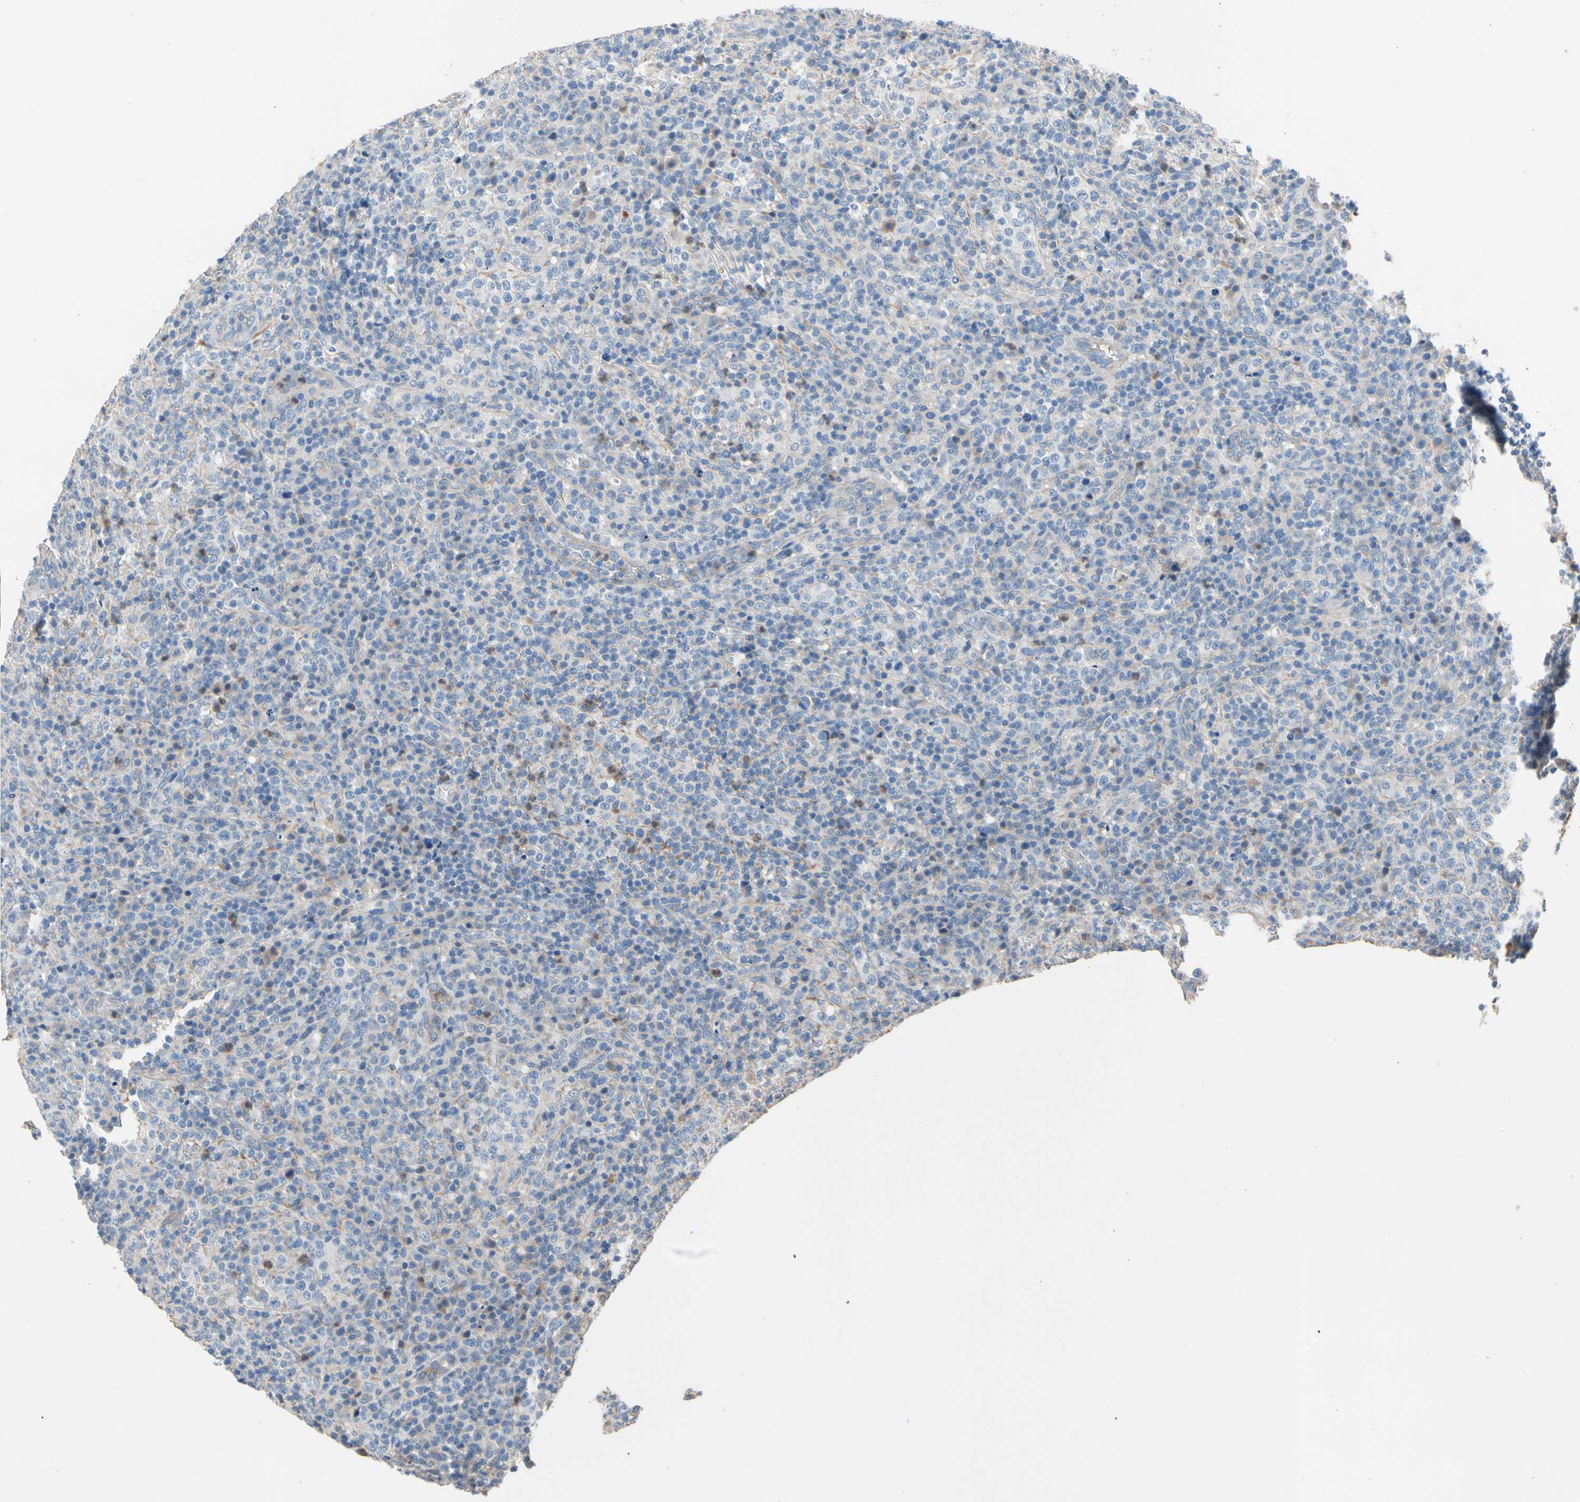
{"staining": {"intensity": "weak", "quantity": "<25%", "location": "cytoplasmic/membranous,nuclear"}, "tissue": "lymphoma", "cell_type": "Tumor cells", "image_type": "cancer", "snomed": [{"axis": "morphology", "description": "Malignant lymphoma, non-Hodgkin's type, High grade"}, {"axis": "topography", "description": "Lymph node"}], "caption": "Protein analysis of malignant lymphoma, non-Hodgkin's type (high-grade) exhibits no significant staining in tumor cells. The staining is performed using DAB (3,3'-diaminobenzidine) brown chromogen with nuclei counter-stained in using hematoxylin.", "gene": "BBOX1", "patient": {"sex": "female", "age": 76}}